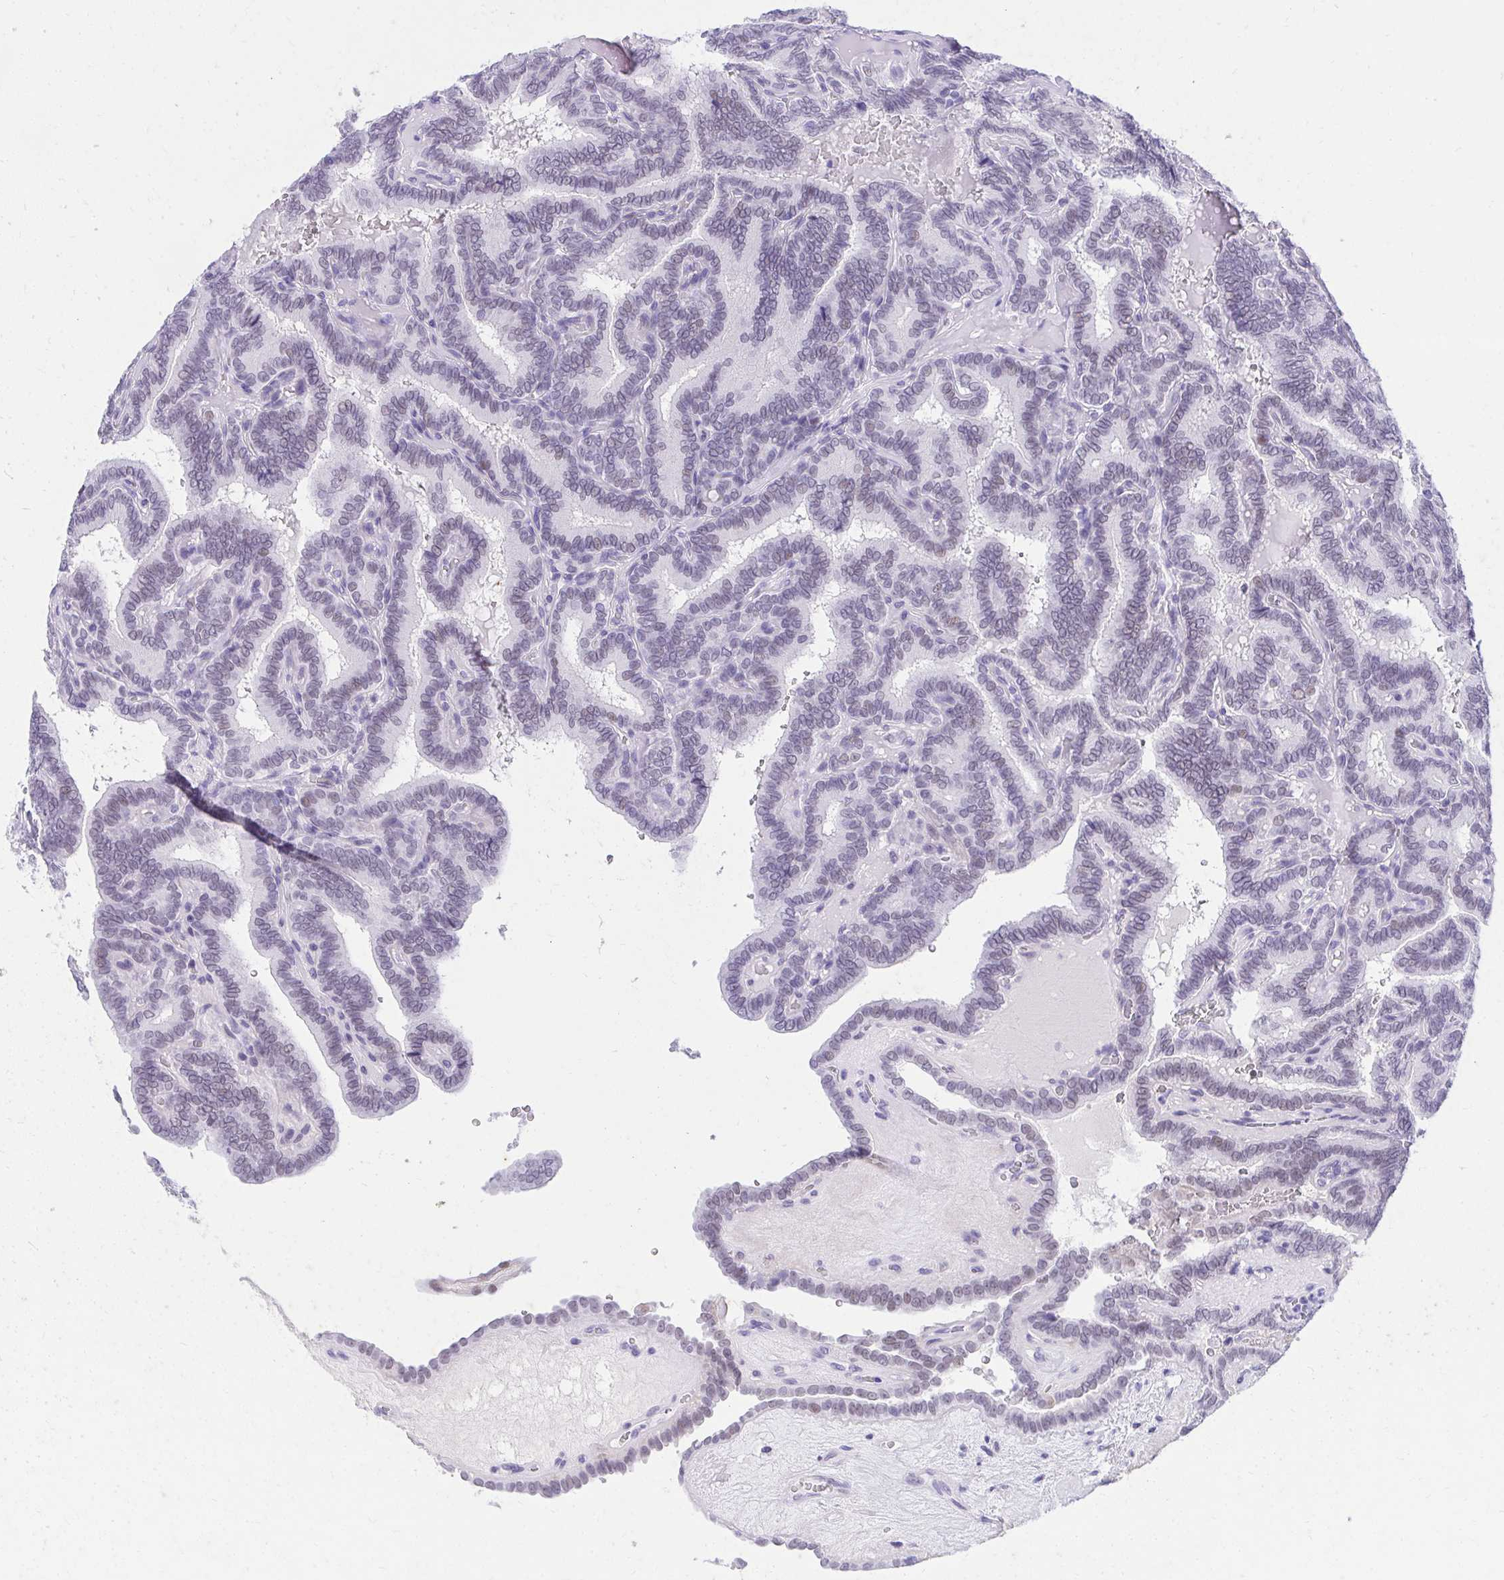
{"staining": {"intensity": "weak", "quantity": "<25%", "location": "nuclear"}, "tissue": "thyroid cancer", "cell_type": "Tumor cells", "image_type": "cancer", "snomed": [{"axis": "morphology", "description": "Papillary adenocarcinoma, NOS"}, {"axis": "topography", "description": "Thyroid gland"}], "caption": "Immunohistochemical staining of thyroid papillary adenocarcinoma exhibits no significant positivity in tumor cells. Nuclei are stained in blue.", "gene": "KLK1", "patient": {"sex": "female", "age": 21}}